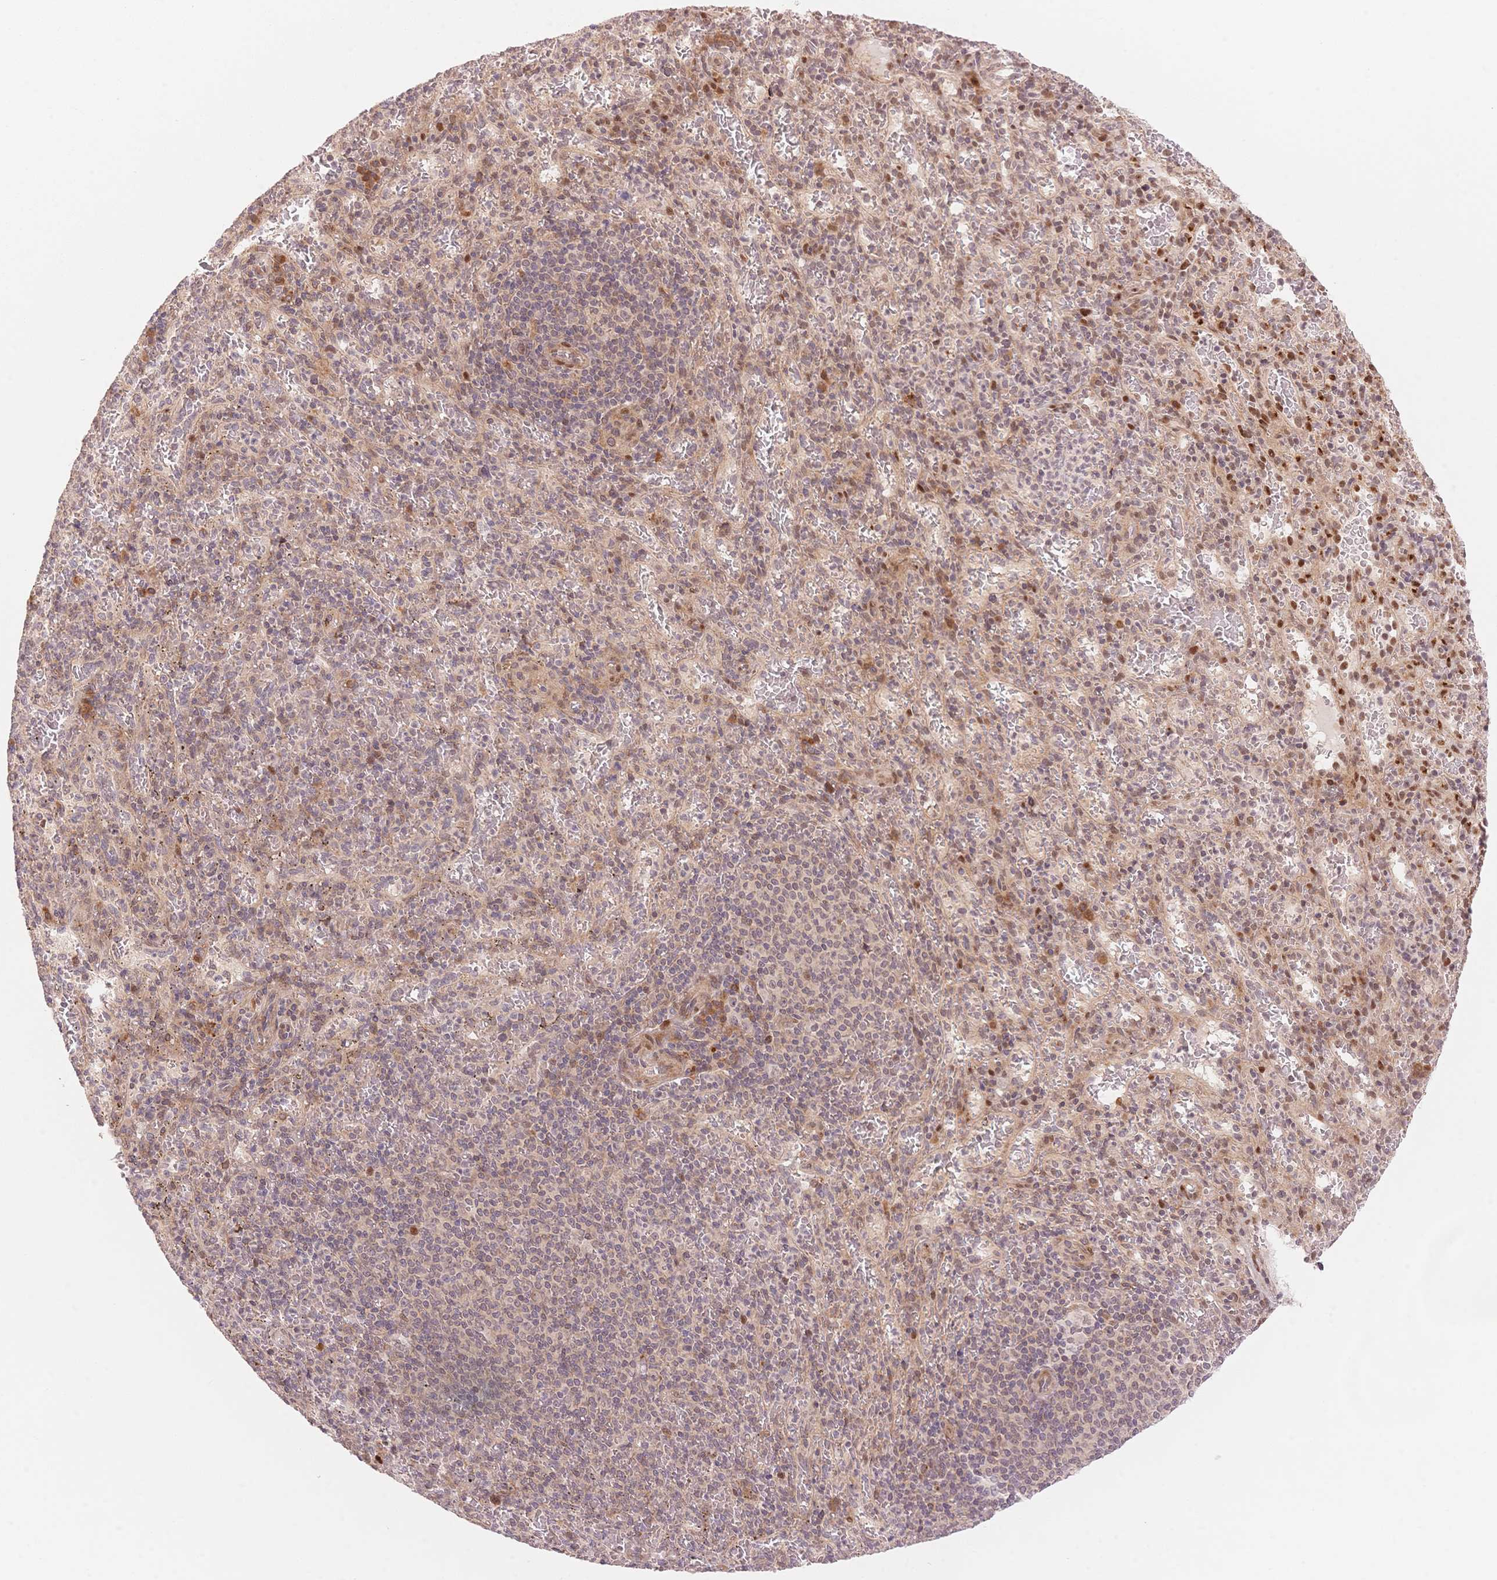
{"staining": {"intensity": "weak", "quantity": "25%-75%", "location": "nuclear"}, "tissue": "spleen", "cell_type": "Cells in red pulp", "image_type": "normal", "snomed": [{"axis": "morphology", "description": "Normal tissue, NOS"}, {"axis": "topography", "description": "Spleen"}], "caption": "This is a histology image of IHC staining of normal spleen, which shows weak expression in the nuclear of cells in red pulp.", "gene": "STK39", "patient": {"sex": "male", "age": 57}}